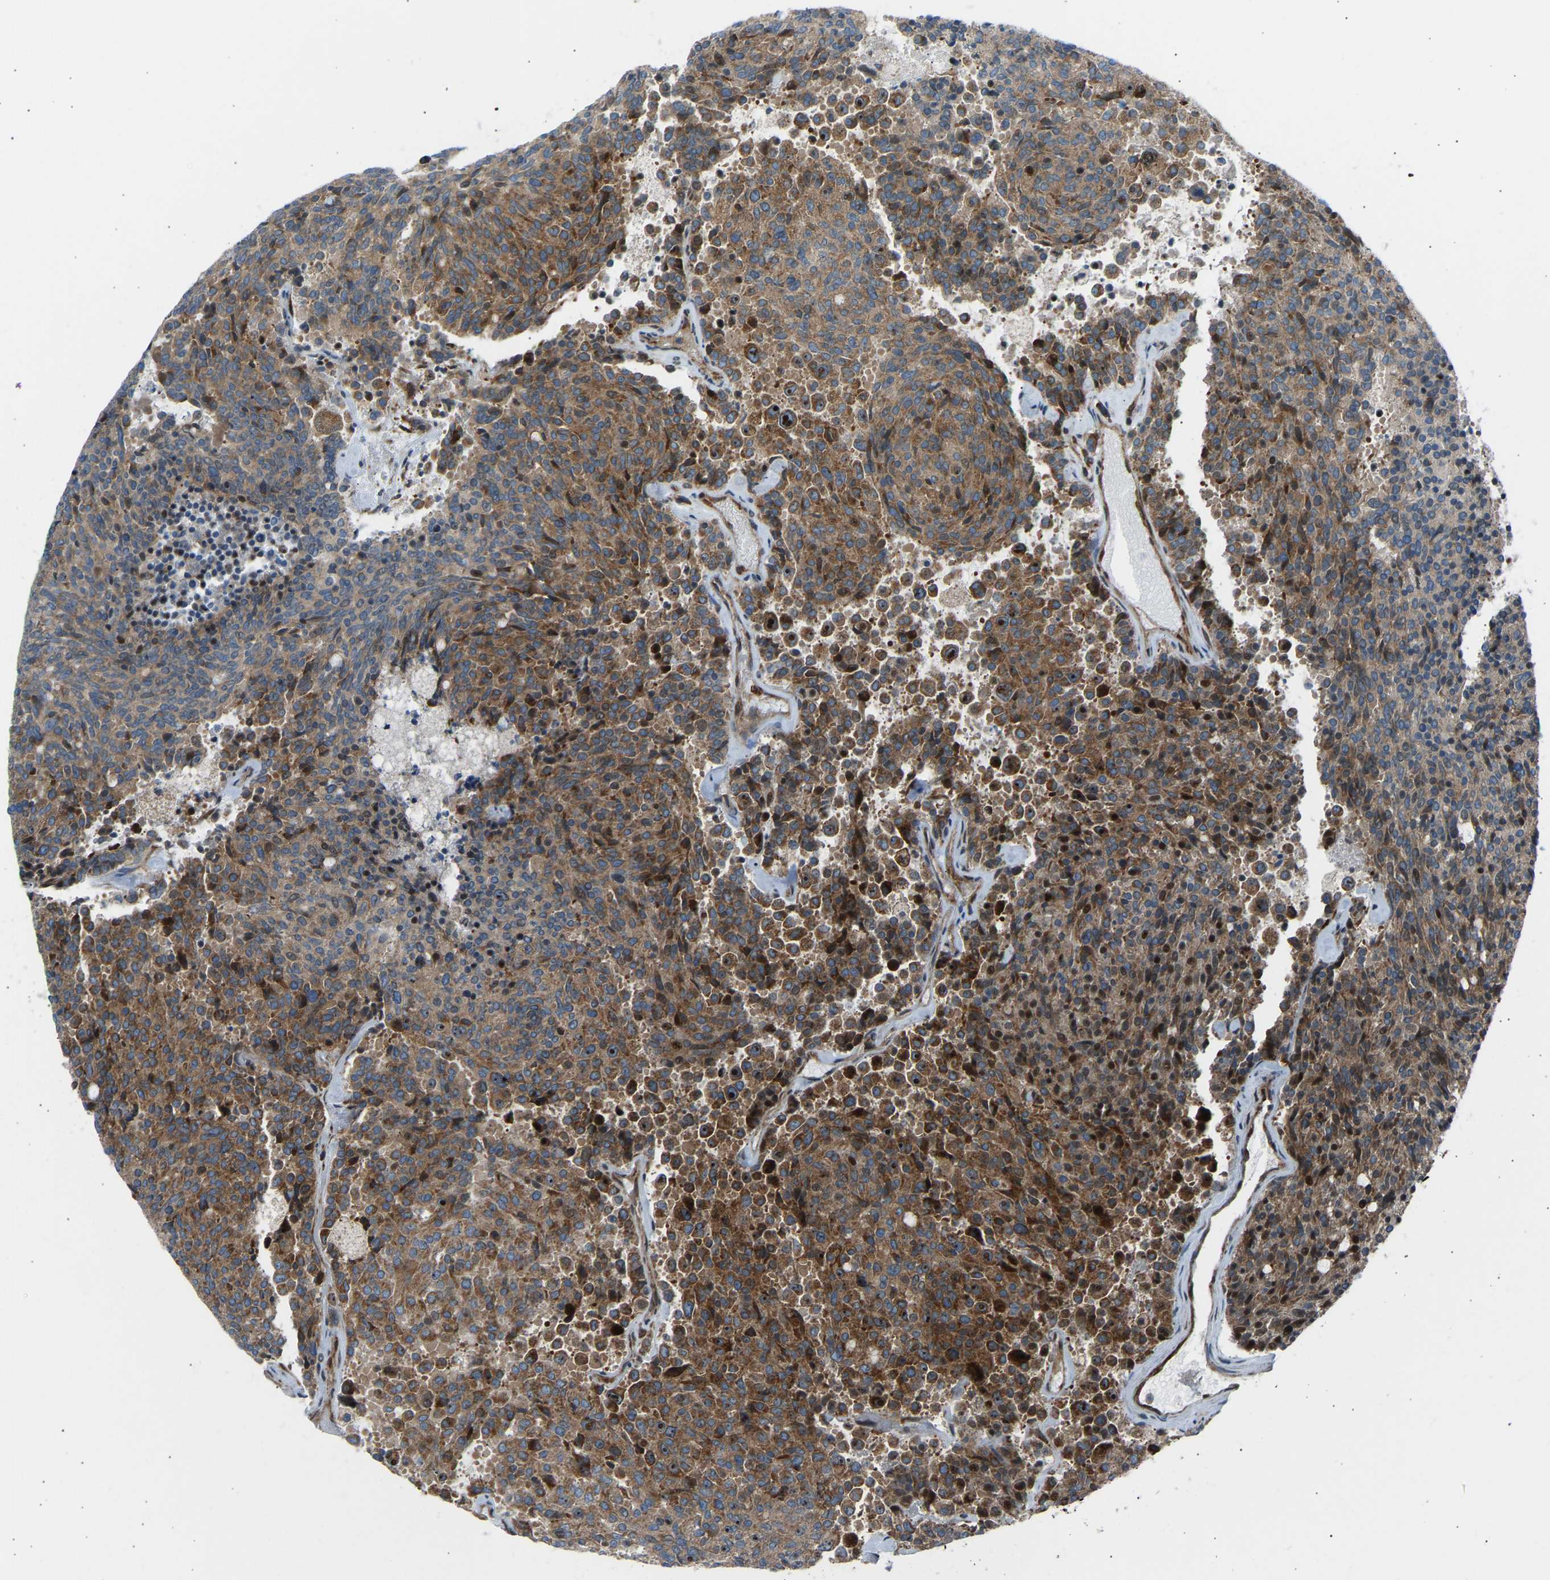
{"staining": {"intensity": "moderate", "quantity": ">75%", "location": "cytoplasmic/membranous"}, "tissue": "carcinoid", "cell_type": "Tumor cells", "image_type": "cancer", "snomed": [{"axis": "morphology", "description": "Carcinoid, malignant, NOS"}, {"axis": "topography", "description": "Pancreas"}], "caption": "High-magnification brightfield microscopy of carcinoid stained with DAB (3,3'-diaminobenzidine) (brown) and counterstained with hematoxylin (blue). tumor cells exhibit moderate cytoplasmic/membranous positivity is appreciated in about>75% of cells.", "gene": "VPS41", "patient": {"sex": "female", "age": 54}}